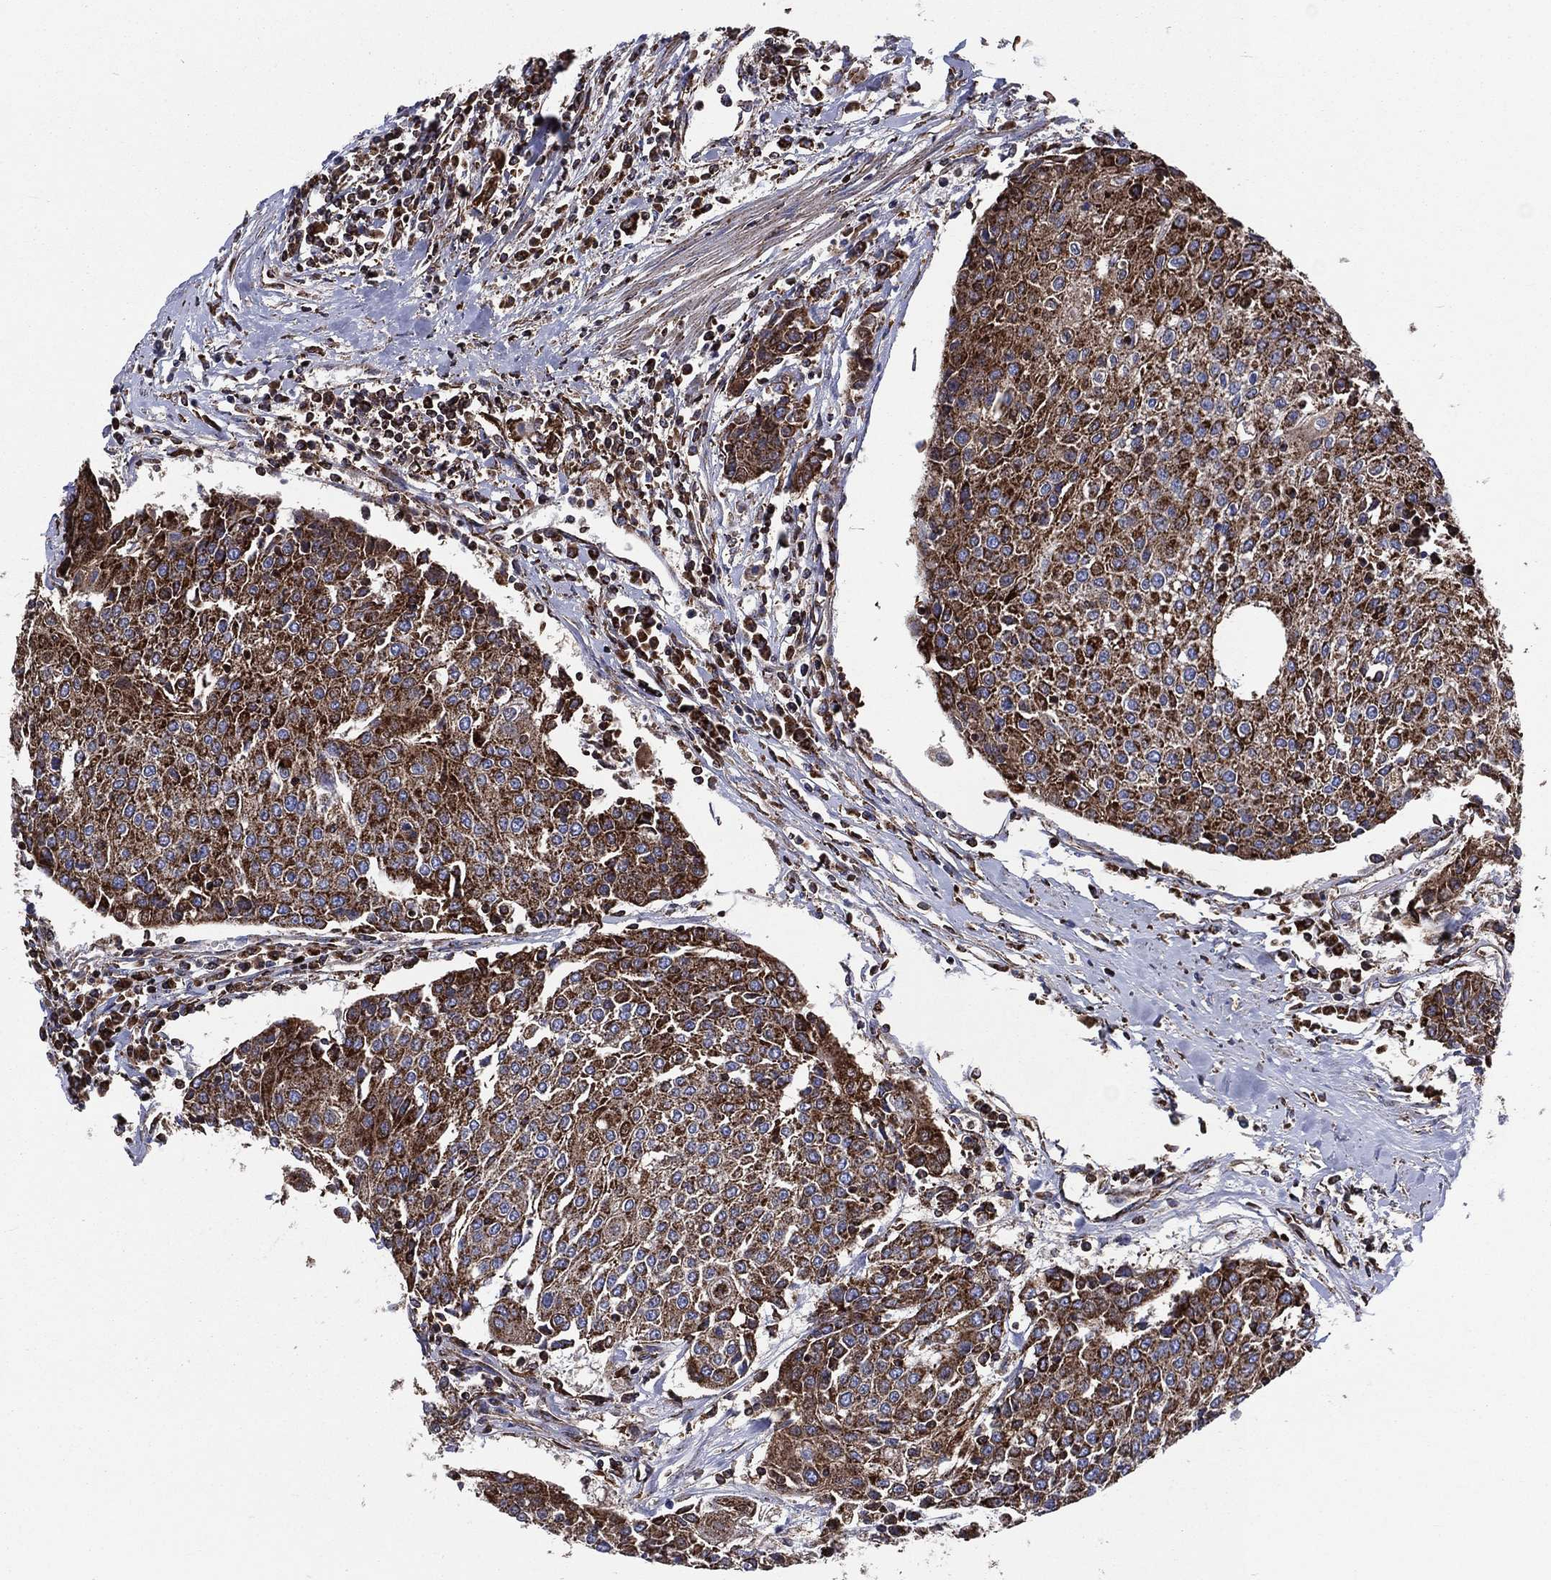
{"staining": {"intensity": "strong", "quantity": ">75%", "location": "cytoplasmic/membranous"}, "tissue": "urothelial cancer", "cell_type": "Tumor cells", "image_type": "cancer", "snomed": [{"axis": "morphology", "description": "Urothelial carcinoma, High grade"}, {"axis": "topography", "description": "Urinary bladder"}], "caption": "Immunohistochemistry staining of high-grade urothelial carcinoma, which exhibits high levels of strong cytoplasmic/membranous staining in approximately >75% of tumor cells indicating strong cytoplasmic/membranous protein positivity. The staining was performed using DAB (brown) for protein detection and nuclei were counterstained in hematoxylin (blue).", "gene": "ANKRD37", "patient": {"sex": "female", "age": 85}}